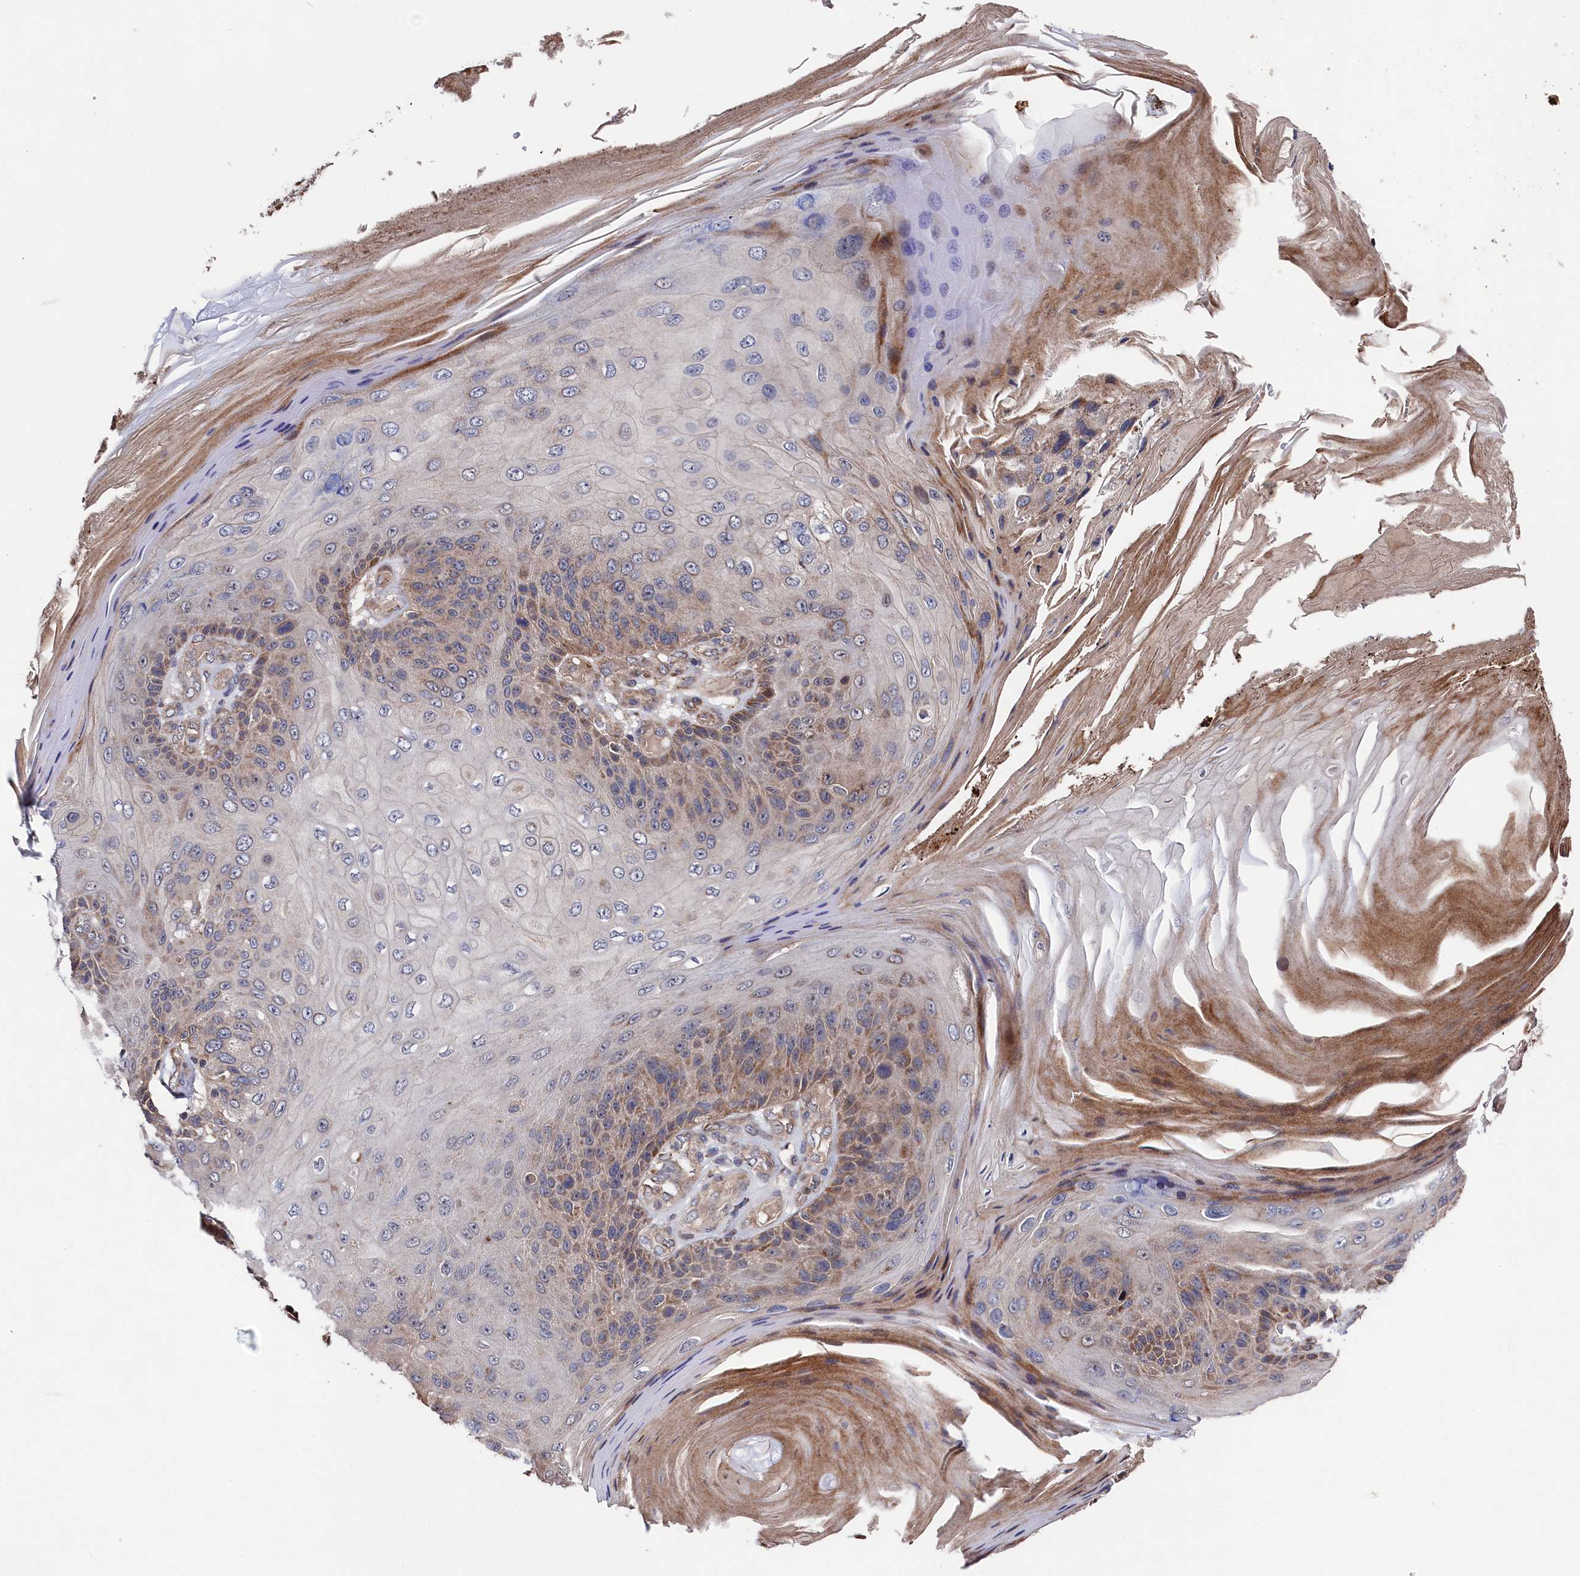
{"staining": {"intensity": "moderate", "quantity": "25%-75%", "location": "cytoplasmic/membranous"}, "tissue": "skin cancer", "cell_type": "Tumor cells", "image_type": "cancer", "snomed": [{"axis": "morphology", "description": "Squamous cell carcinoma, NOS"}, {"axis": "topography", "description": "Skin"}], "caption": "IHC staining of skin cancer, which reveals medium levels of moderate cytoplasmic/membranous positivity in about 25%-75% of tumor cells indicating moderate cytoplasmic/membranous protein positivity. The staining was performed using DAB (brown) for protein detection and nuclei were counterstained in hematoxylin (blue).", "gene": "SUPV3L1", "patient": {"sex": "female", "age": 88}}